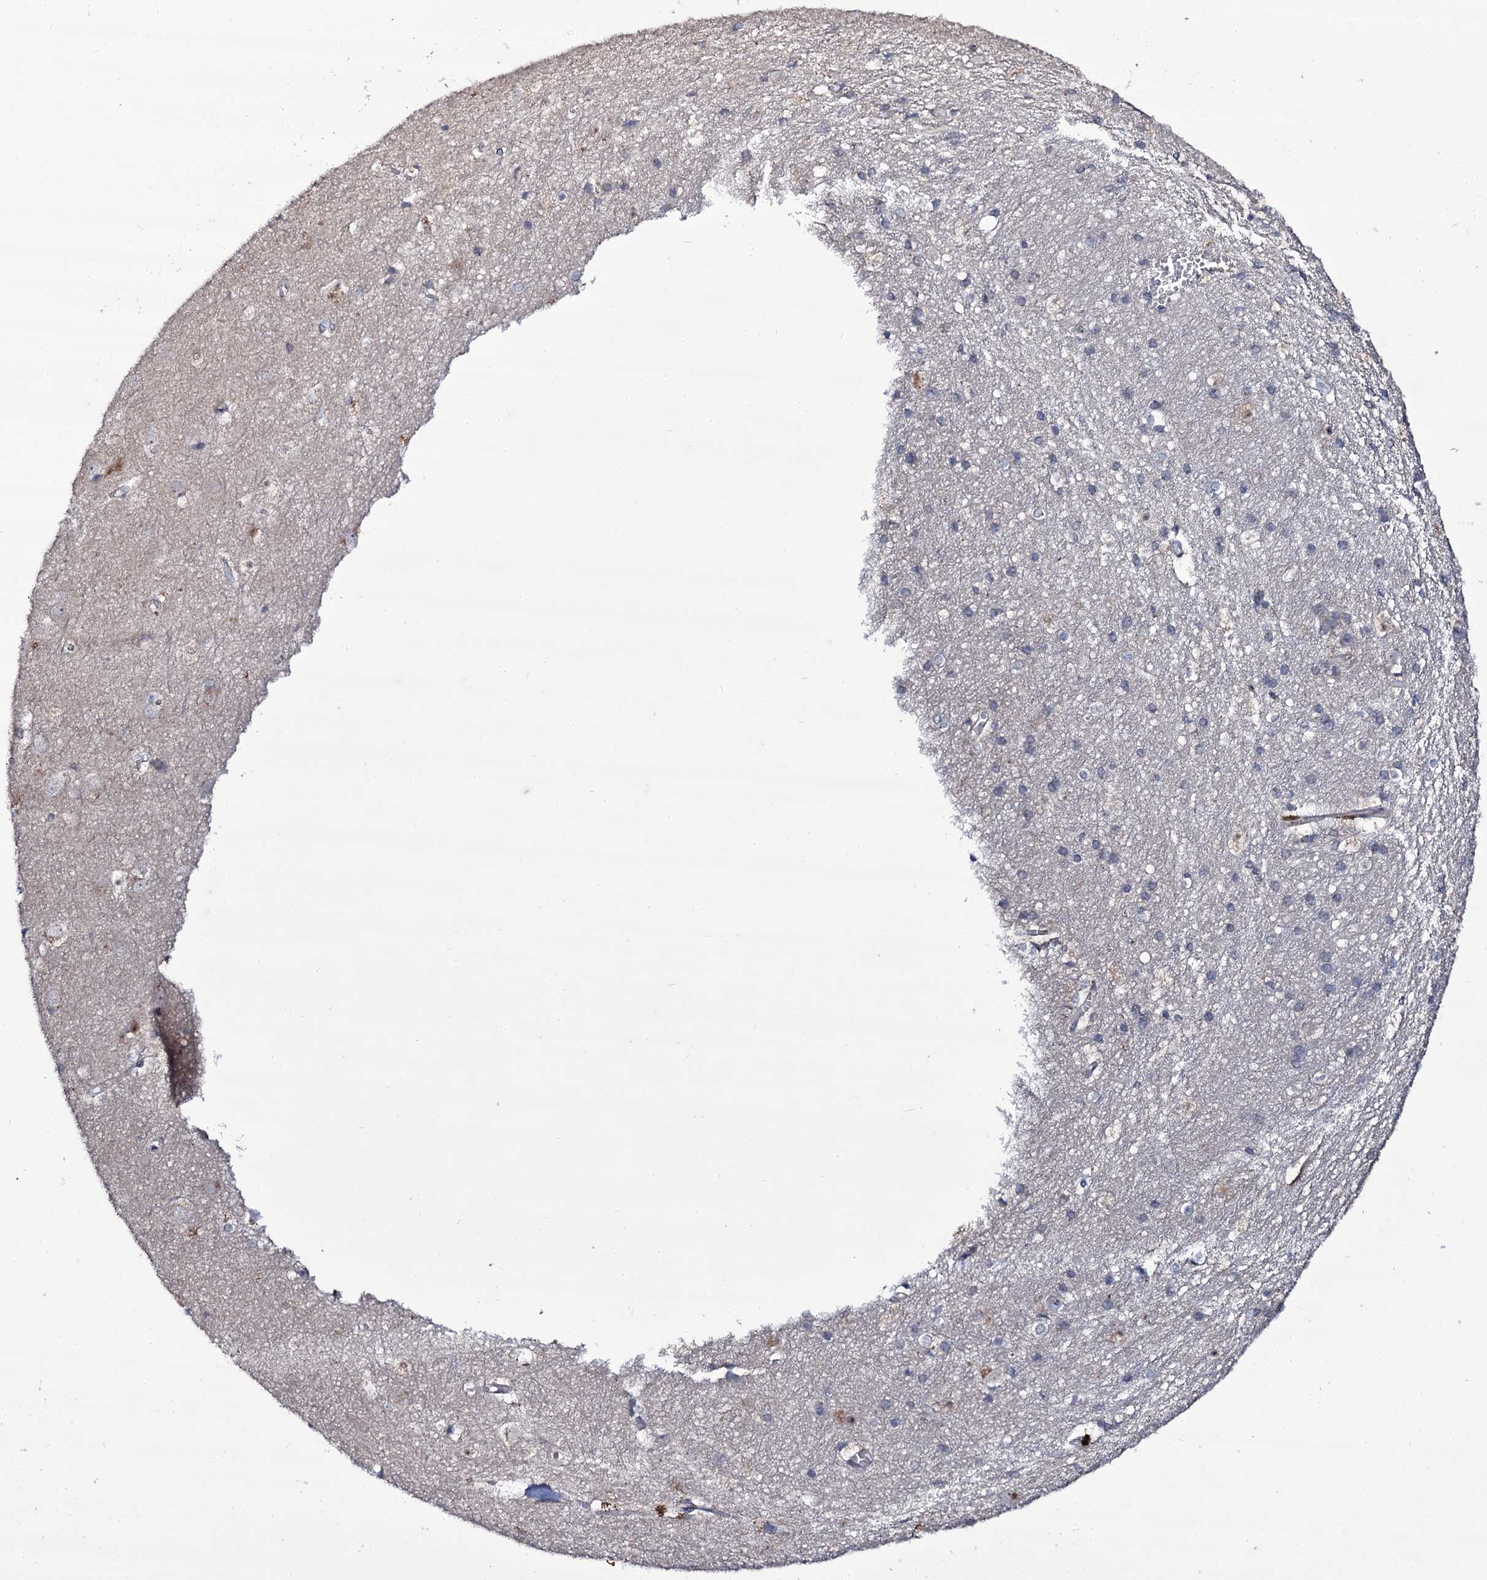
{"staining": {"intensity": "negative", "quantity": "none", "location": "none"}, "tissue": "cerebral cortex", "cell_type": "Endothelial cells", "image_type": "normal", "snomed": [{"axis": "morphology", "description": "Normal tissue, NOS"}, {"axis": "topography", "description": "Cerebral cortex"}], "caption": "This is an immunohistochemistry histopathology image of normal cerebral cortex. There is no staining in endothelial cells.", "gene": "SNAP23", "patient": {"sex": "male", "age": 54}}